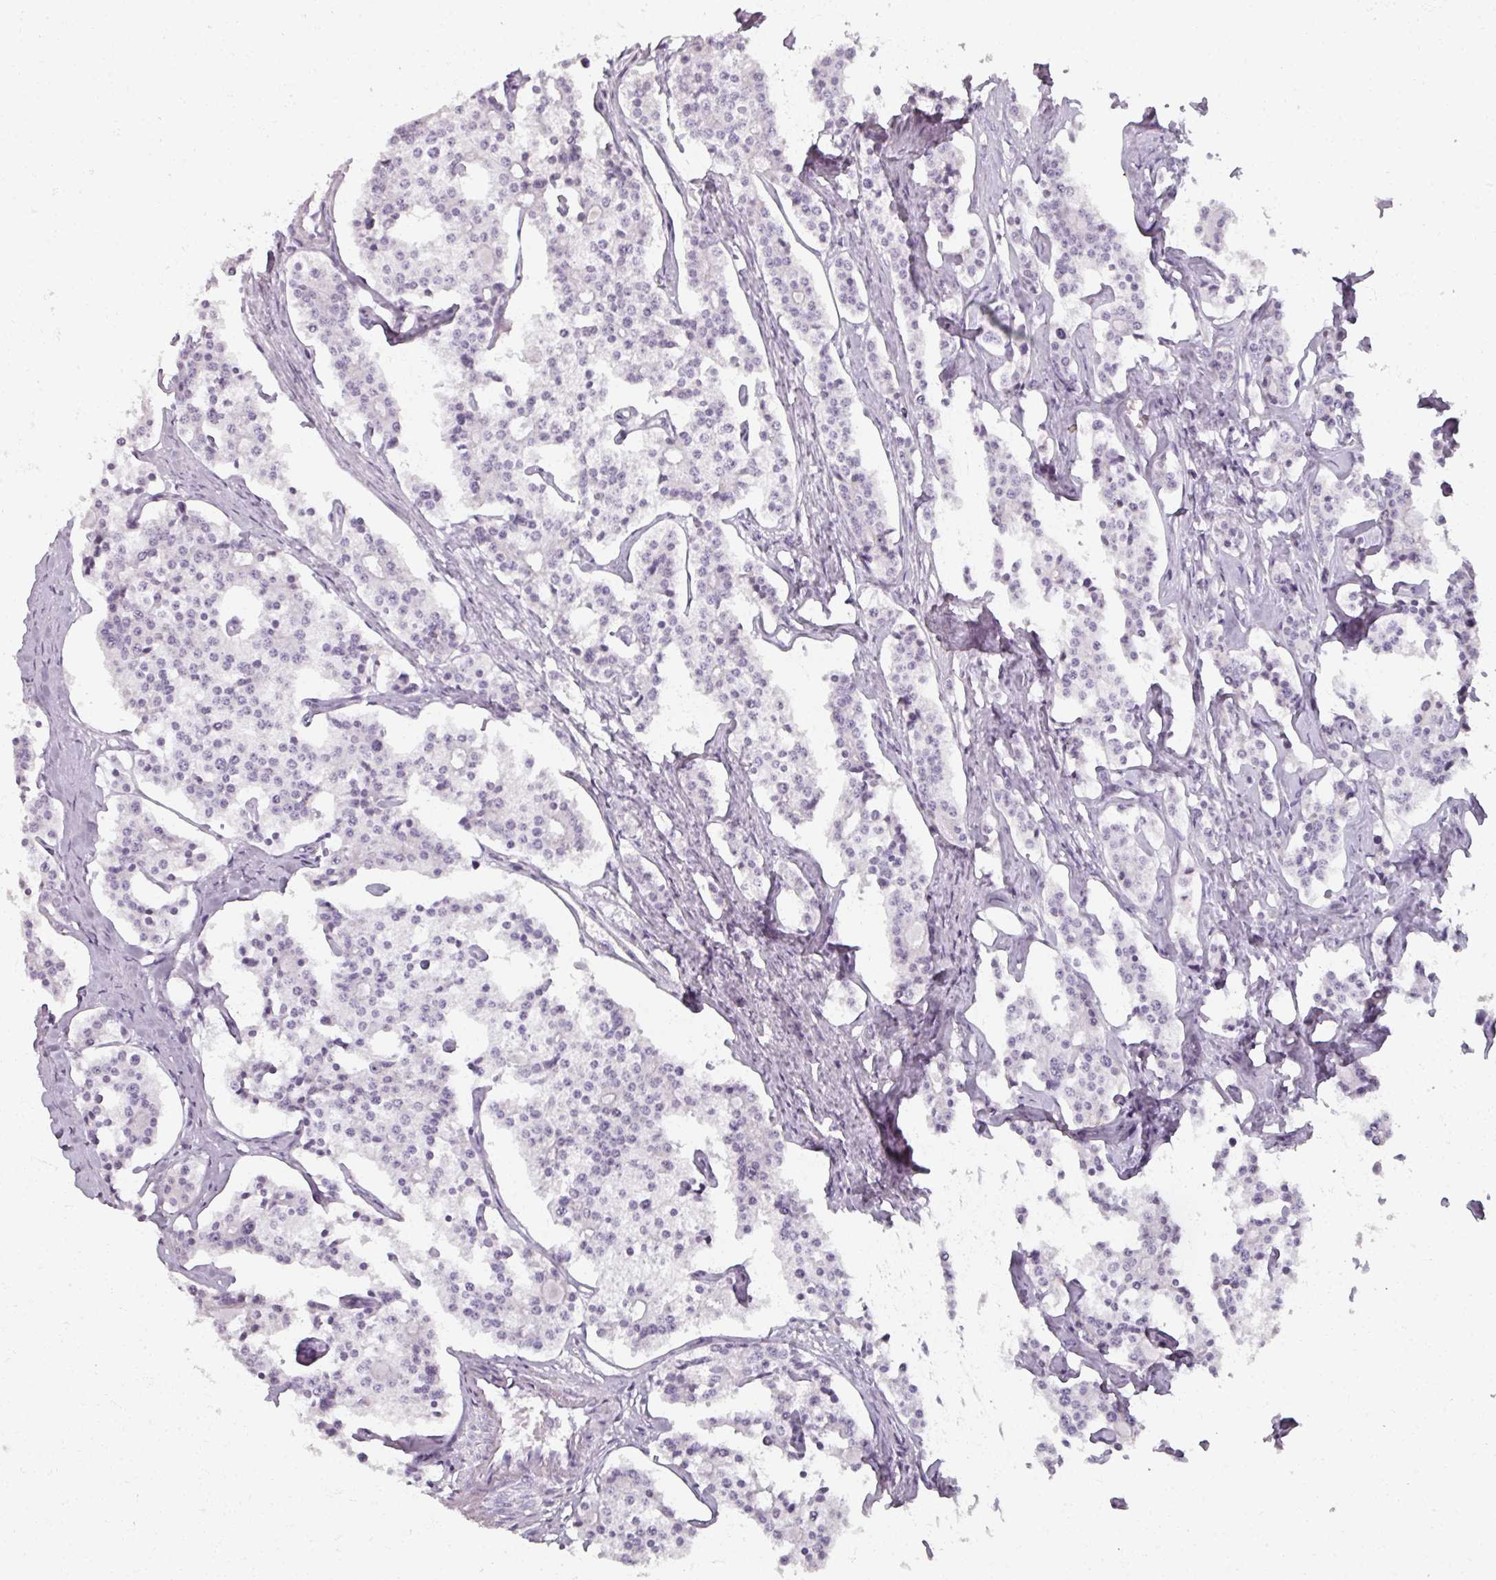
{"staining": {"intensity": "negative", "quantity": "none", "location": "none"}, "tissue": "carcinoid", "cell_type": "Tumor cells", "image_type": "cancer", "snomed": [{"axis": "morphology", "description": "Carcinoid, malignant, NOS"}, {"axis": "topography", "description": "Small intestine"}], "caption": "Human carcinoid stained for a protein using immunohistochemistry shows no expression in tumor cells.", "gene": "REG3G", "patient": {"sex": "male", "age": 63}}